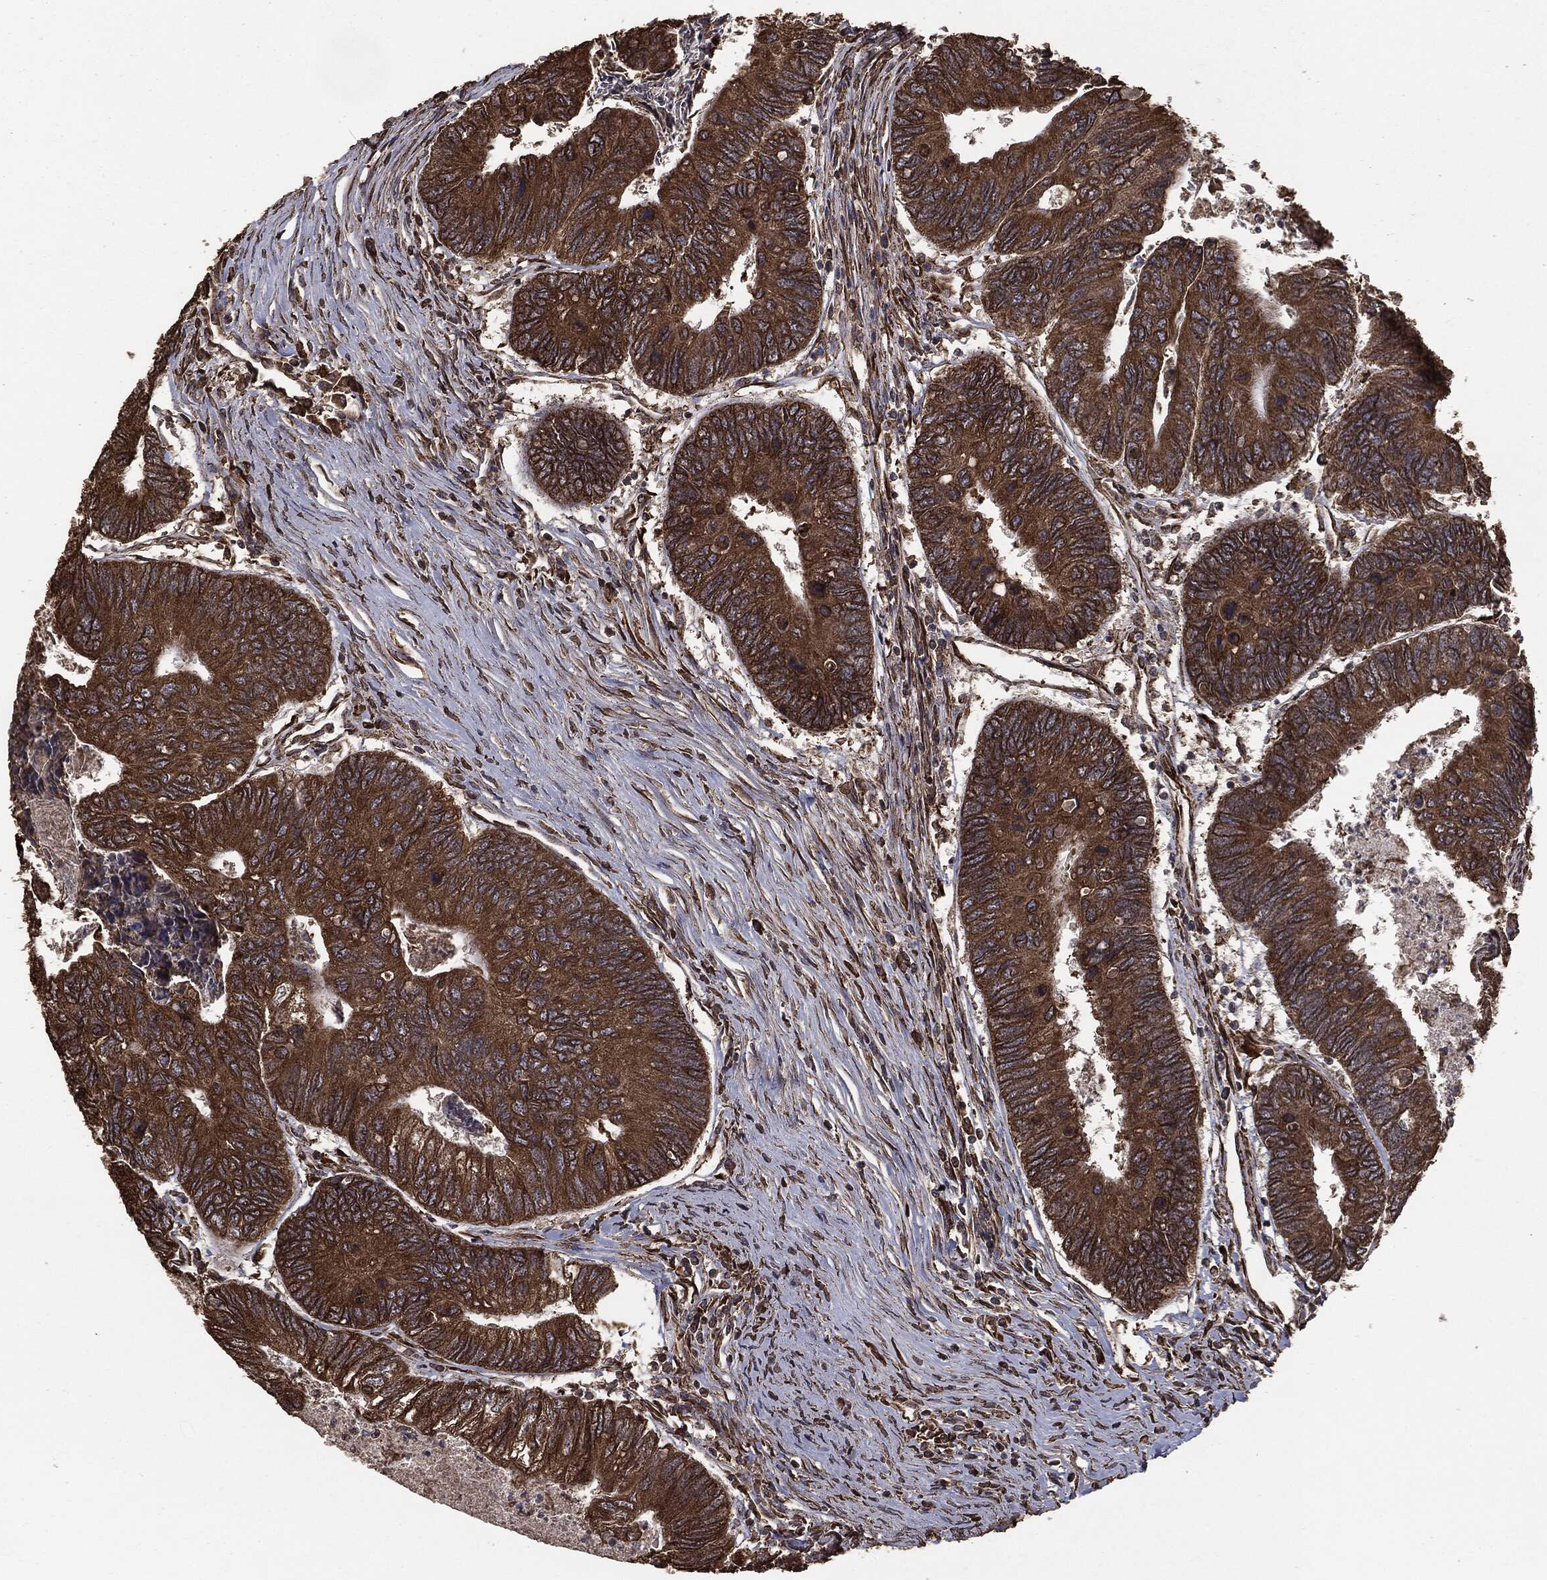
{"staining": {"intensity": "strong", "quantity": ">75%", "location": "cytoplasmic/membranous"}, "tissue": "colorectal cancer", "cell_type": "Tumor cells", "image_type": "cancer", "snomed": [{"axis": "morphology", "description": "Adenocarcinoma, NOS"}, {"axis": "topography", "description": "Colon"}], "caption": "Protein analysis of colorectal cancer tissue demonstrates strong cytoplasmic/membranous staining in about >75% of tumor cells.", "gene": "MTOR", "patient": {"sex": "female", "age": 67}}